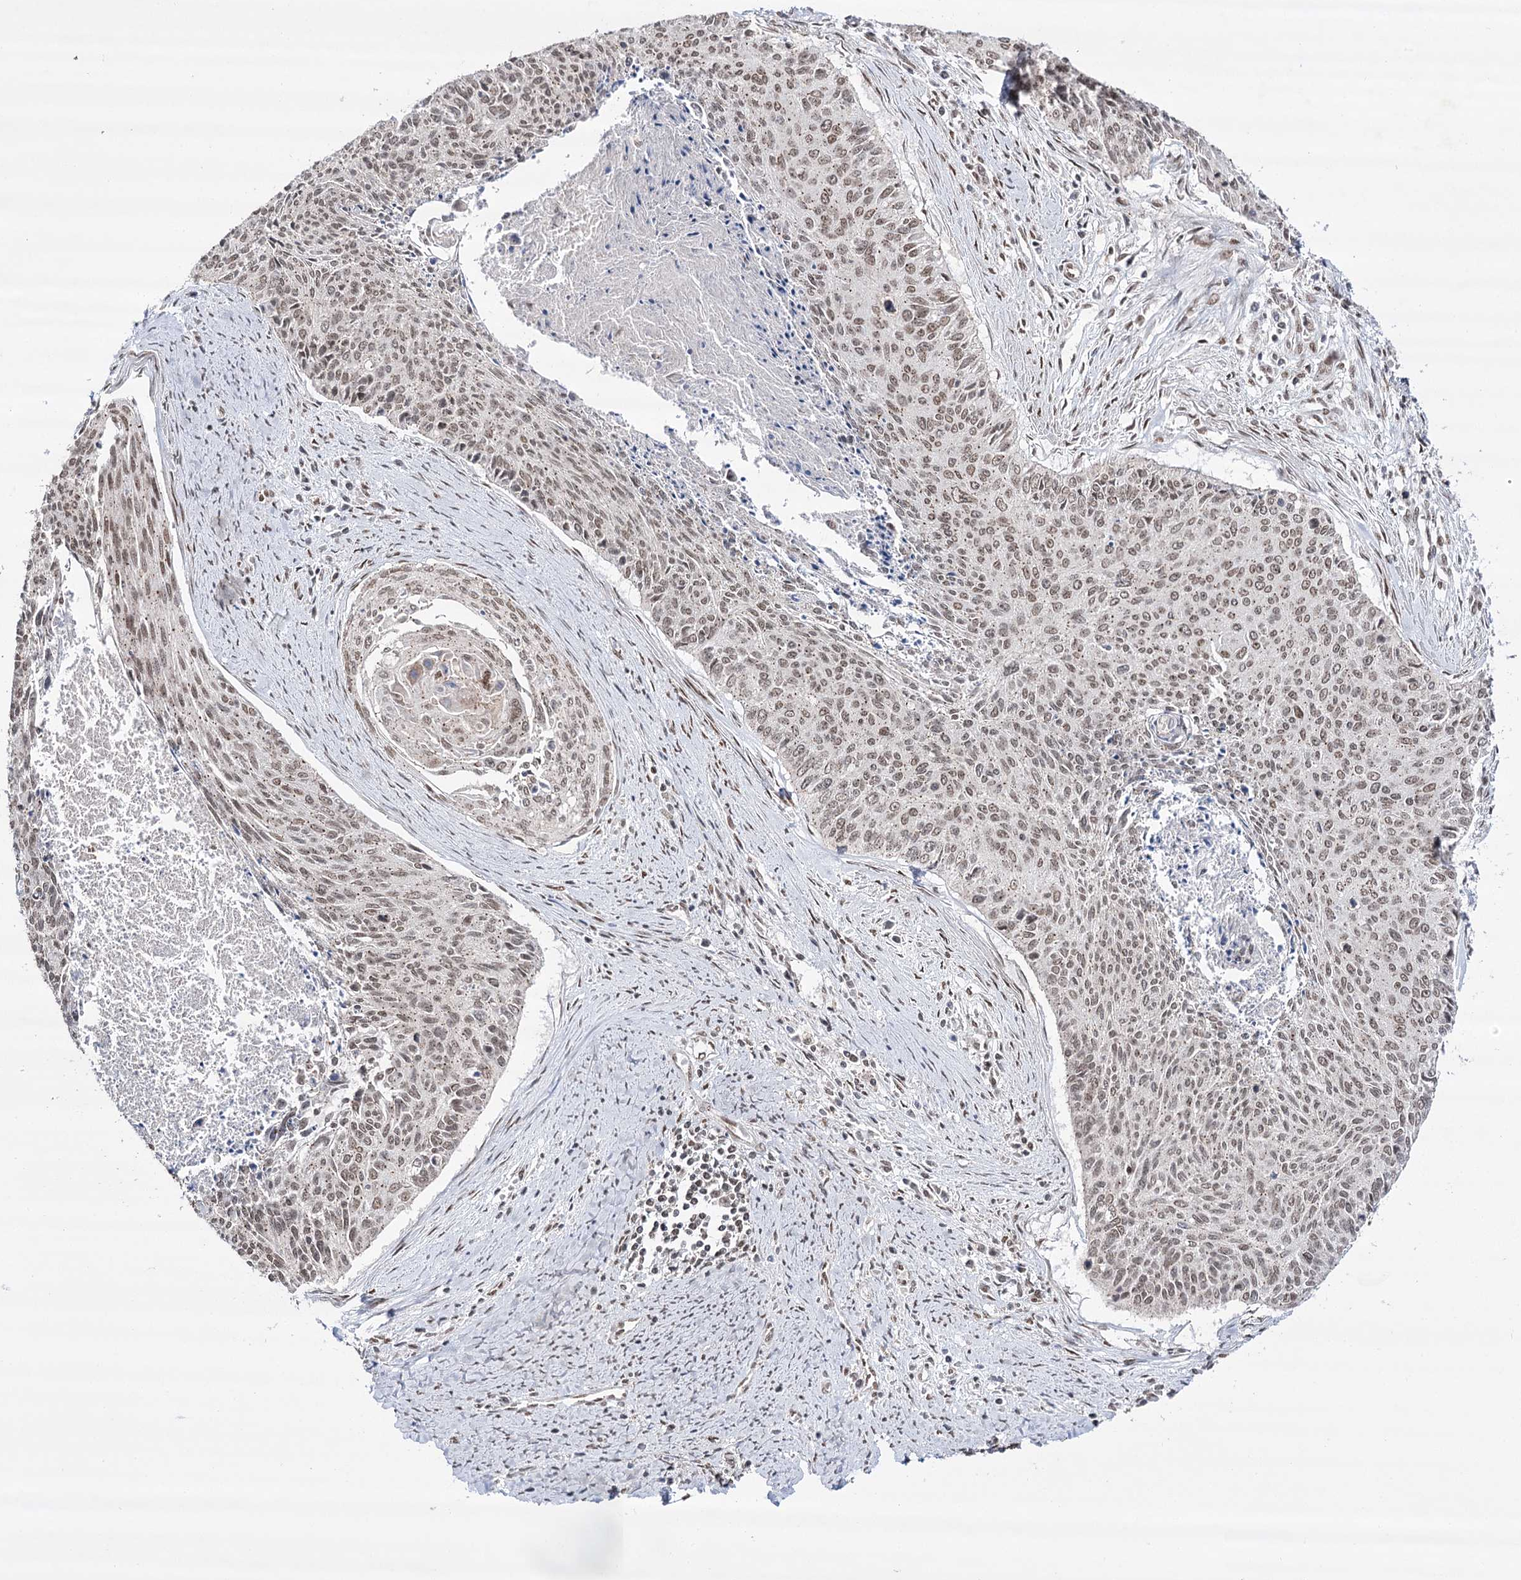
{"staining": {"intensity": "moderate", "quantity": "25%-75%", "location": "nuclear"}, "tissue": "cervical cancer", "cell_type": "Tumor cells", "image_type": "cancer", "snomed": [{"axis": "morphology", "description": "Squamous cell carcinoma, NOS"}, {"axis": "topography", "description": "Cervix"}], "caption": "High-power microscopy captured an IHC histopathology image of cervical cancer (squamous cell carcinoma), revealing moderate nuclear staining in approximately 25%-75% of tumor cells.", "gene": "VGLL4", "patient": {"sex": "female", "age": 55}}